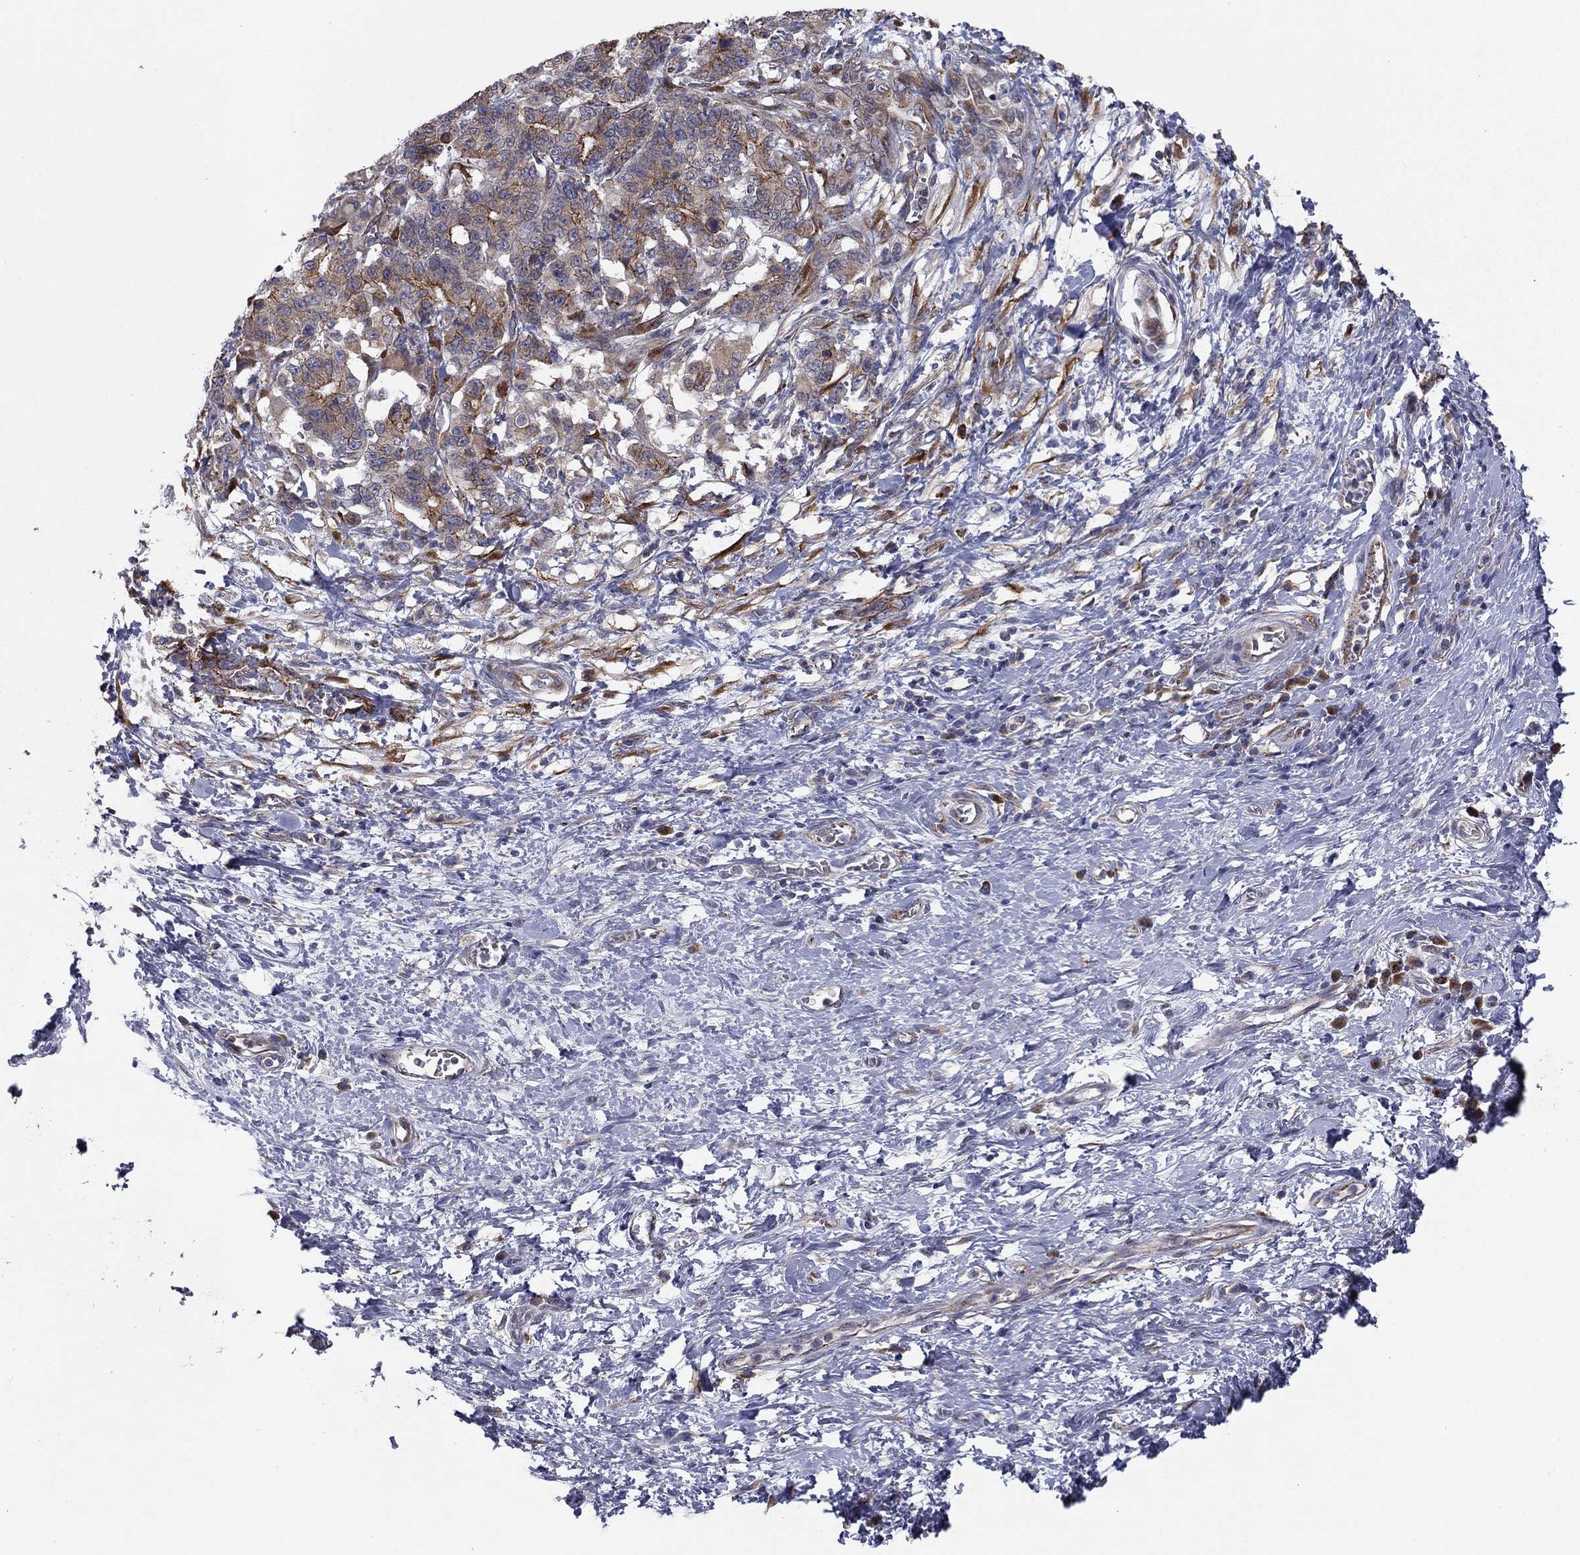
{"staining": {"intensity": "strong", "quantity": "<25%", "location": "cytoplasmic/membranous"}, "tissue": "stomach cancer", "cell_type": "Tumor cells", "image_type": "cancer", "snomed": [{"axis": "morphology", "description": "Normal tissue, NOS"}, {"axis": "morphology", "description": "Adenocarcinoma, NOS"}, {"axis": "topography", "description": "Stomach"}], "caption": "This is a micrograph of immunohistochemistry staining of stomach adenocarcinoma, which shows strong positivity in the cytoplasmic/membranous of tumor cells.", "gene": "YIF1A", "patient": {"sex": "female", "age": 64}}